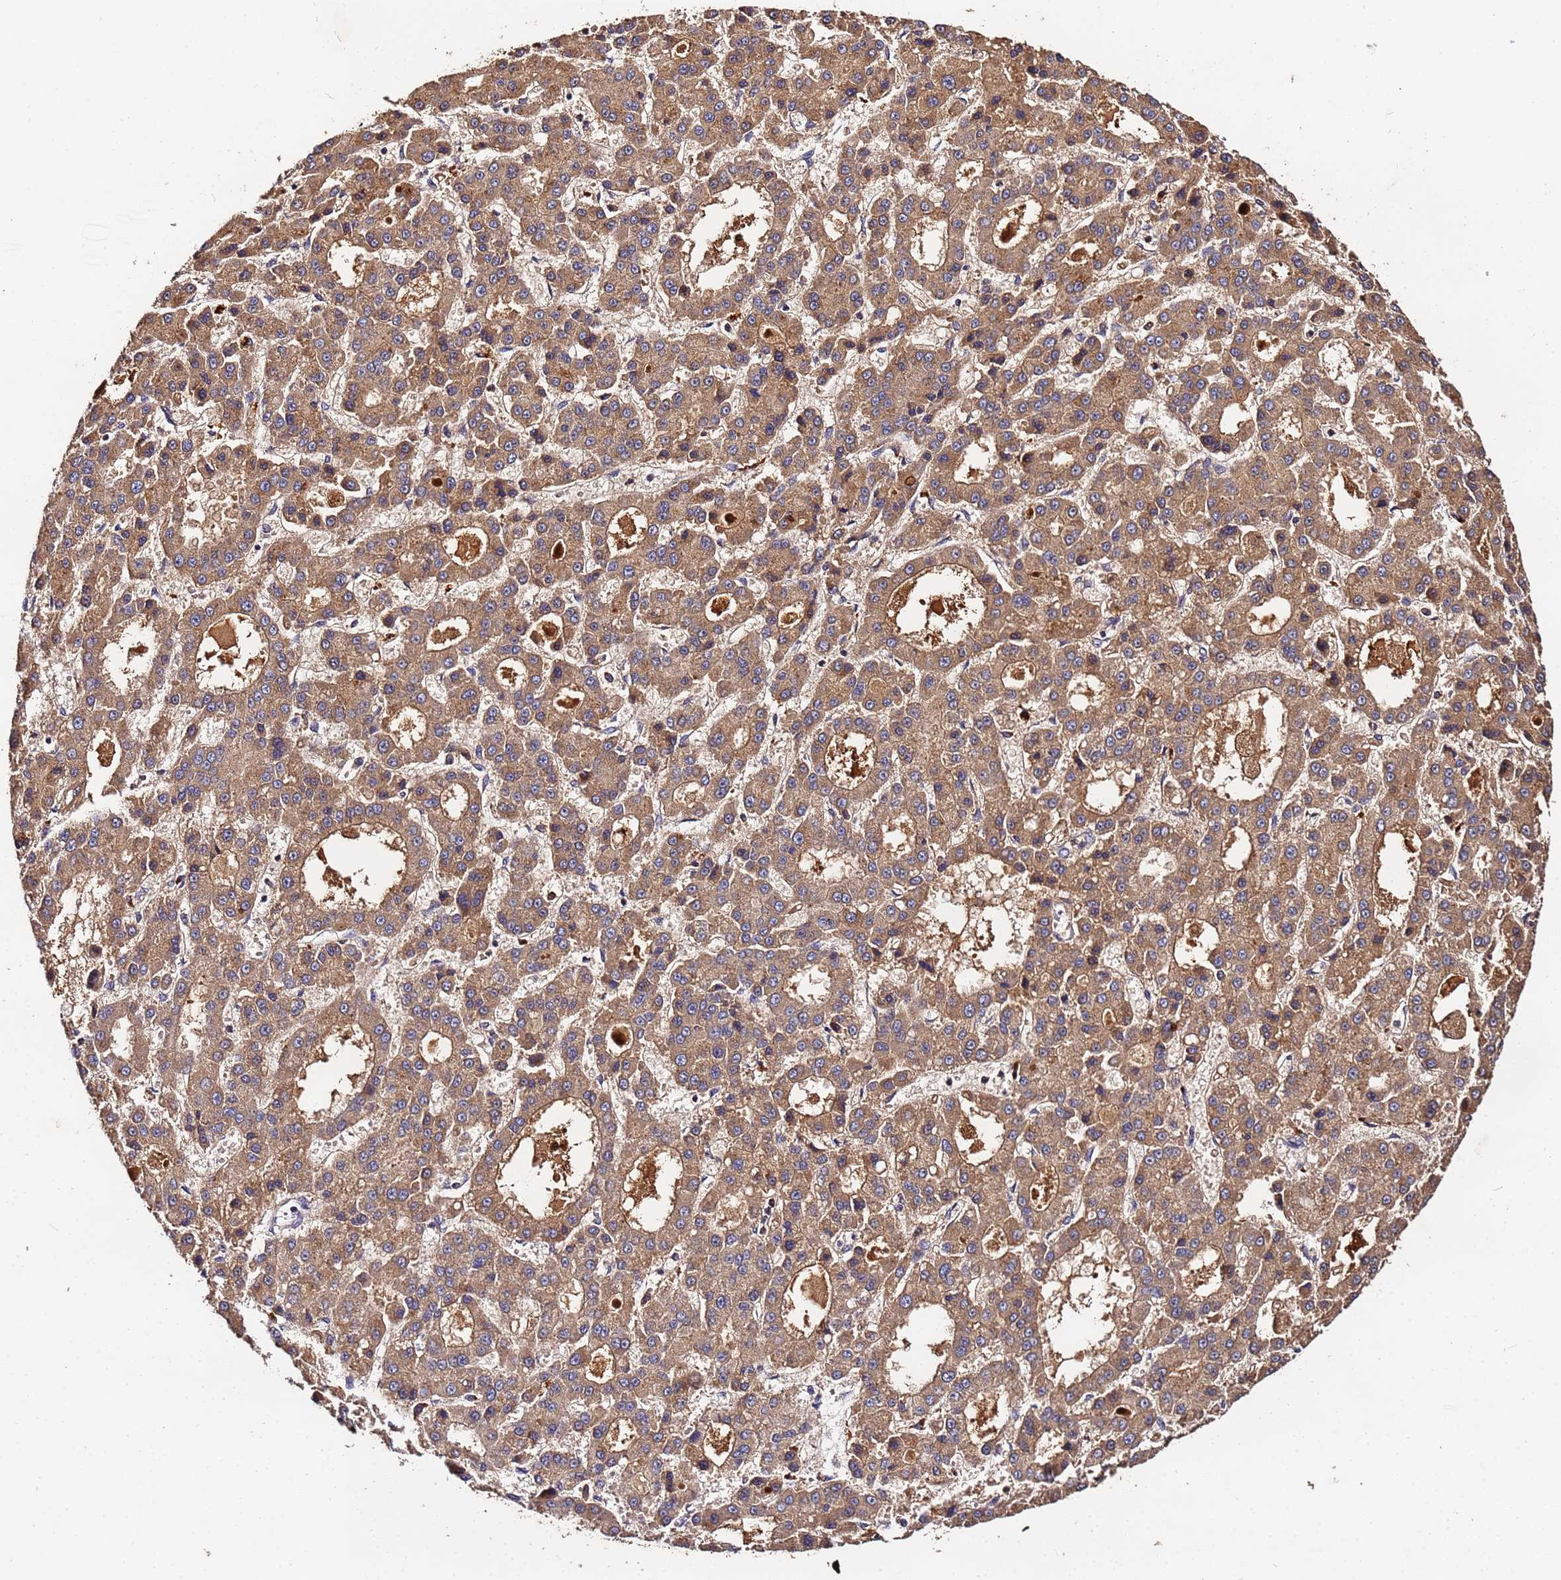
{"staining": {"intensity": "moderate", "quantity": ">75%", "location": "cytoplasmic/membranous"}, "tissue": "liver cancer", "cell_type": "Tumor cells", "image_type": "cancer", "snomed": [{"axis": "morphology", "description": "Carcinoma, Hepatocellular, NOS"}, {"axis": "topography", "description": "Liver"}], "caption": "Immunohistochemical staining of human liver cancer (hepatocellular carcinoma) shows medium levels of moderate cytoplasmic/membranous expression in approximately >75% of tumor cells.", "gene": "MTERF1", "patient": {"sex": "male", "age": 70}}